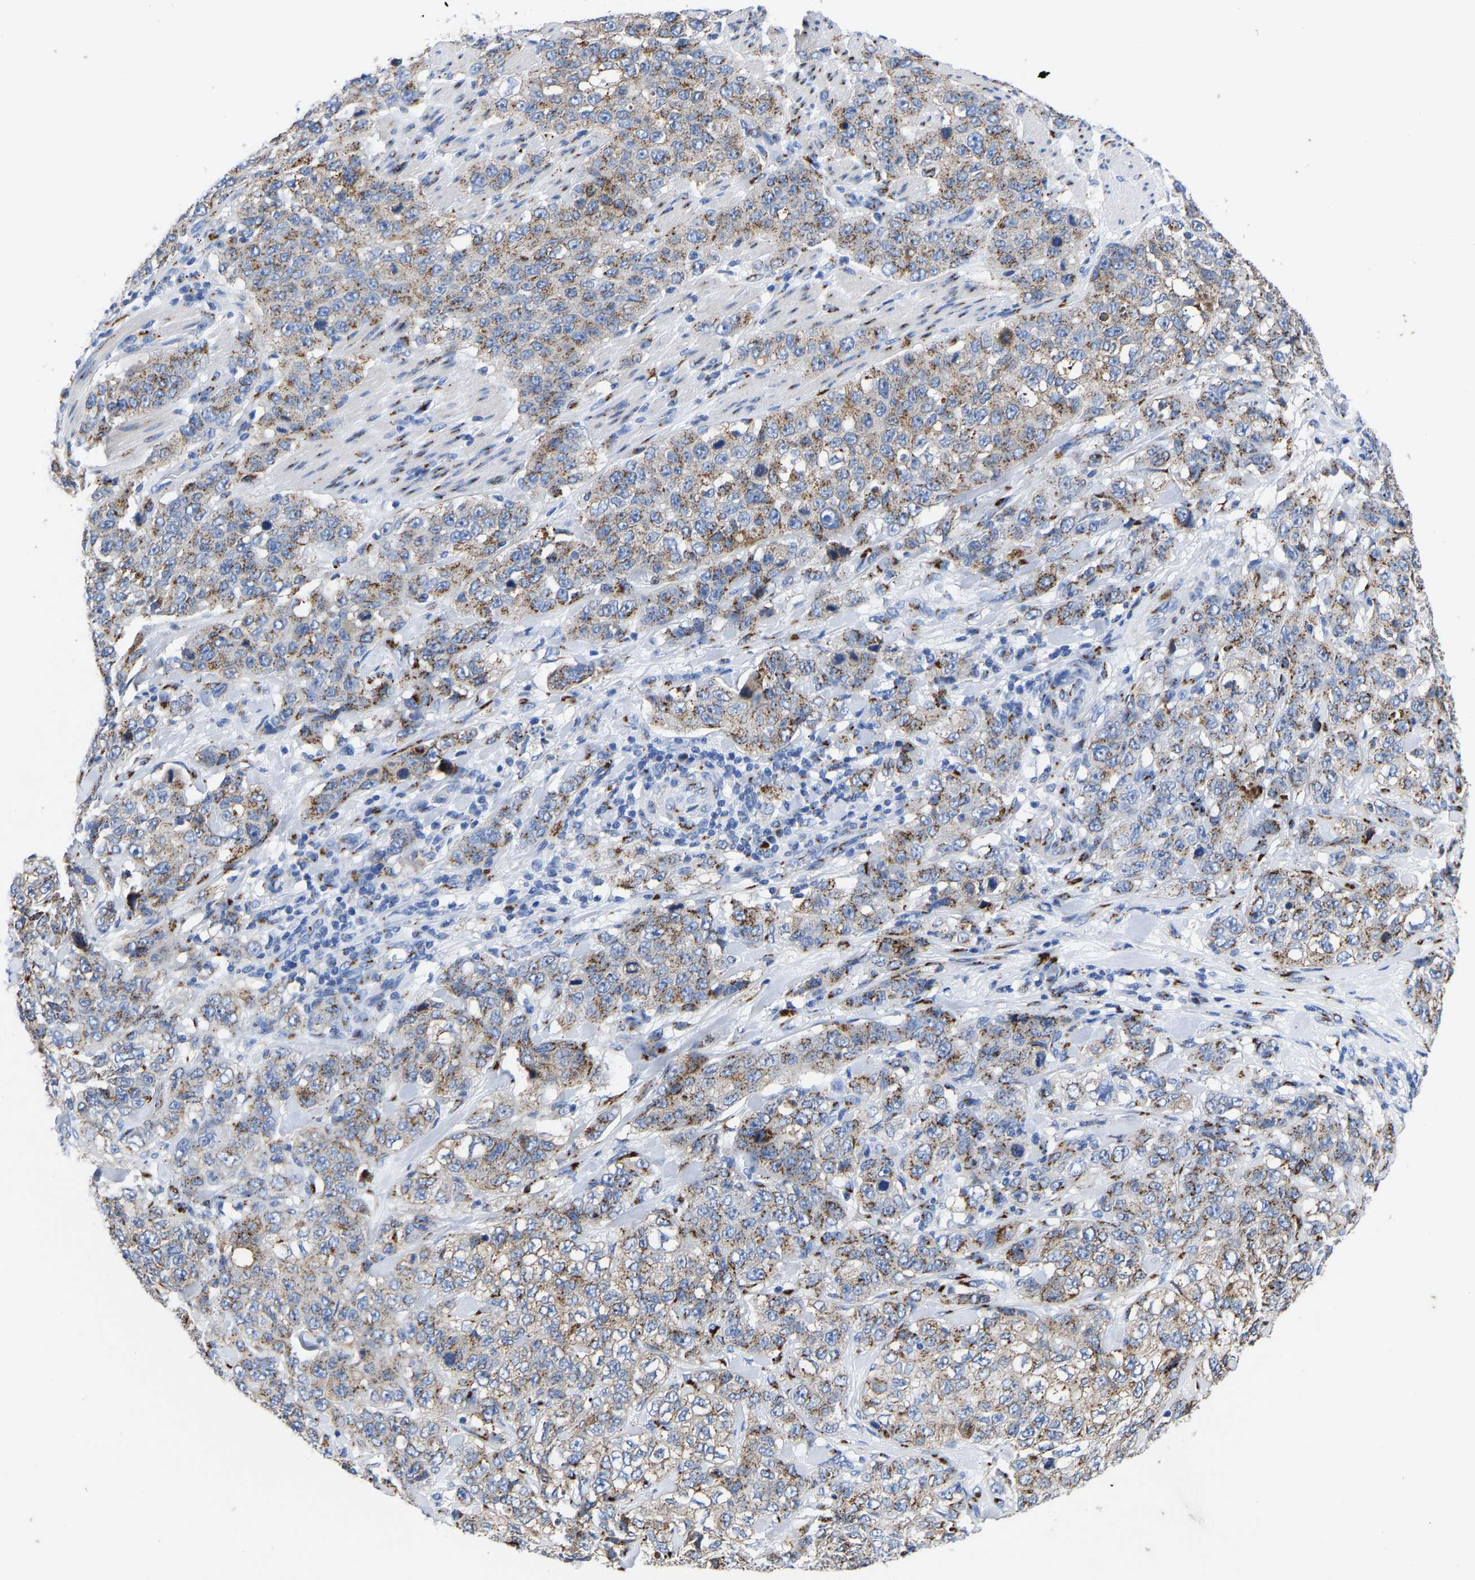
{"staining": {"intensity": "moderate", "quantity": ">75%", "location": "cytoplasmic/membranous"}, "tissue": "stomach cancer", "cell_type": "Tumor cells", "image_type": "cancer", "snomed": [{"axis": "morphology", "description": "Adenocarcinoma, NOS"}, {"axis": "topography", "description": "Stomach"}], "caption": "Stomach cancer stained with a protein marker displays moderate staining in tumor cells.", "gene": "TMEM87A", "patient": {"sex": "male", "age": 48}}